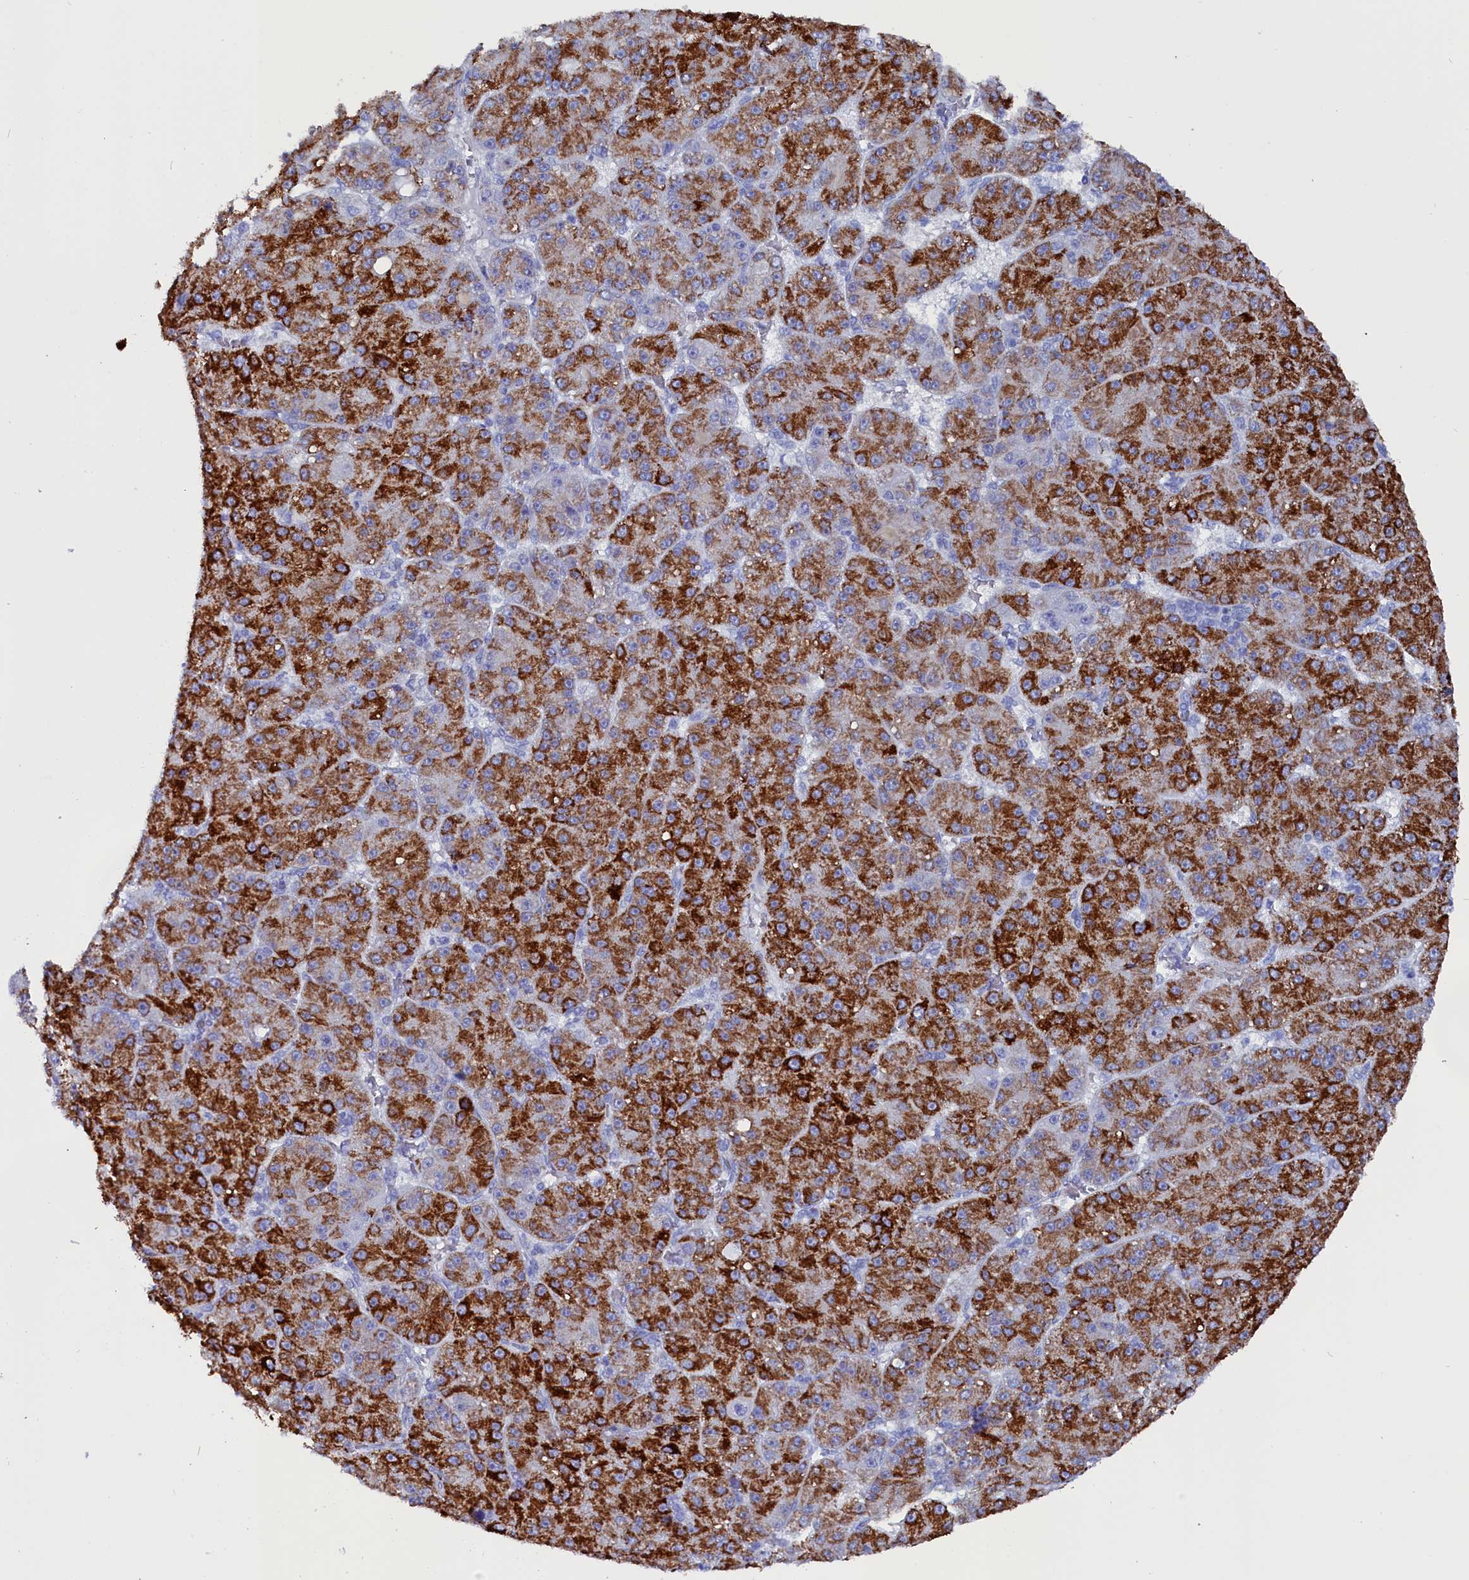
{"staining": {"intensity": "strong", "quantity": ">75%", "location": "cytoplasmic/membranous"}, "tissue": "liver cancer", "cell_type": "Tumor cells", "image_type": "cancer", "snomed": [{"axis": "morphology", "description": "Carcinoma, Hepatocellular, NOS"}, {"axis": "topography", "description": "Liver"}], "caption": "Immunohistochemistry of human liver cancer (hepatocellular carcinoma) shows high levels of strong cytoplasmic/membranous expression in approximately >75% of tumor cells.", "gene": "ANKRD29", "patient": {"sex": "male", "age": 67}}